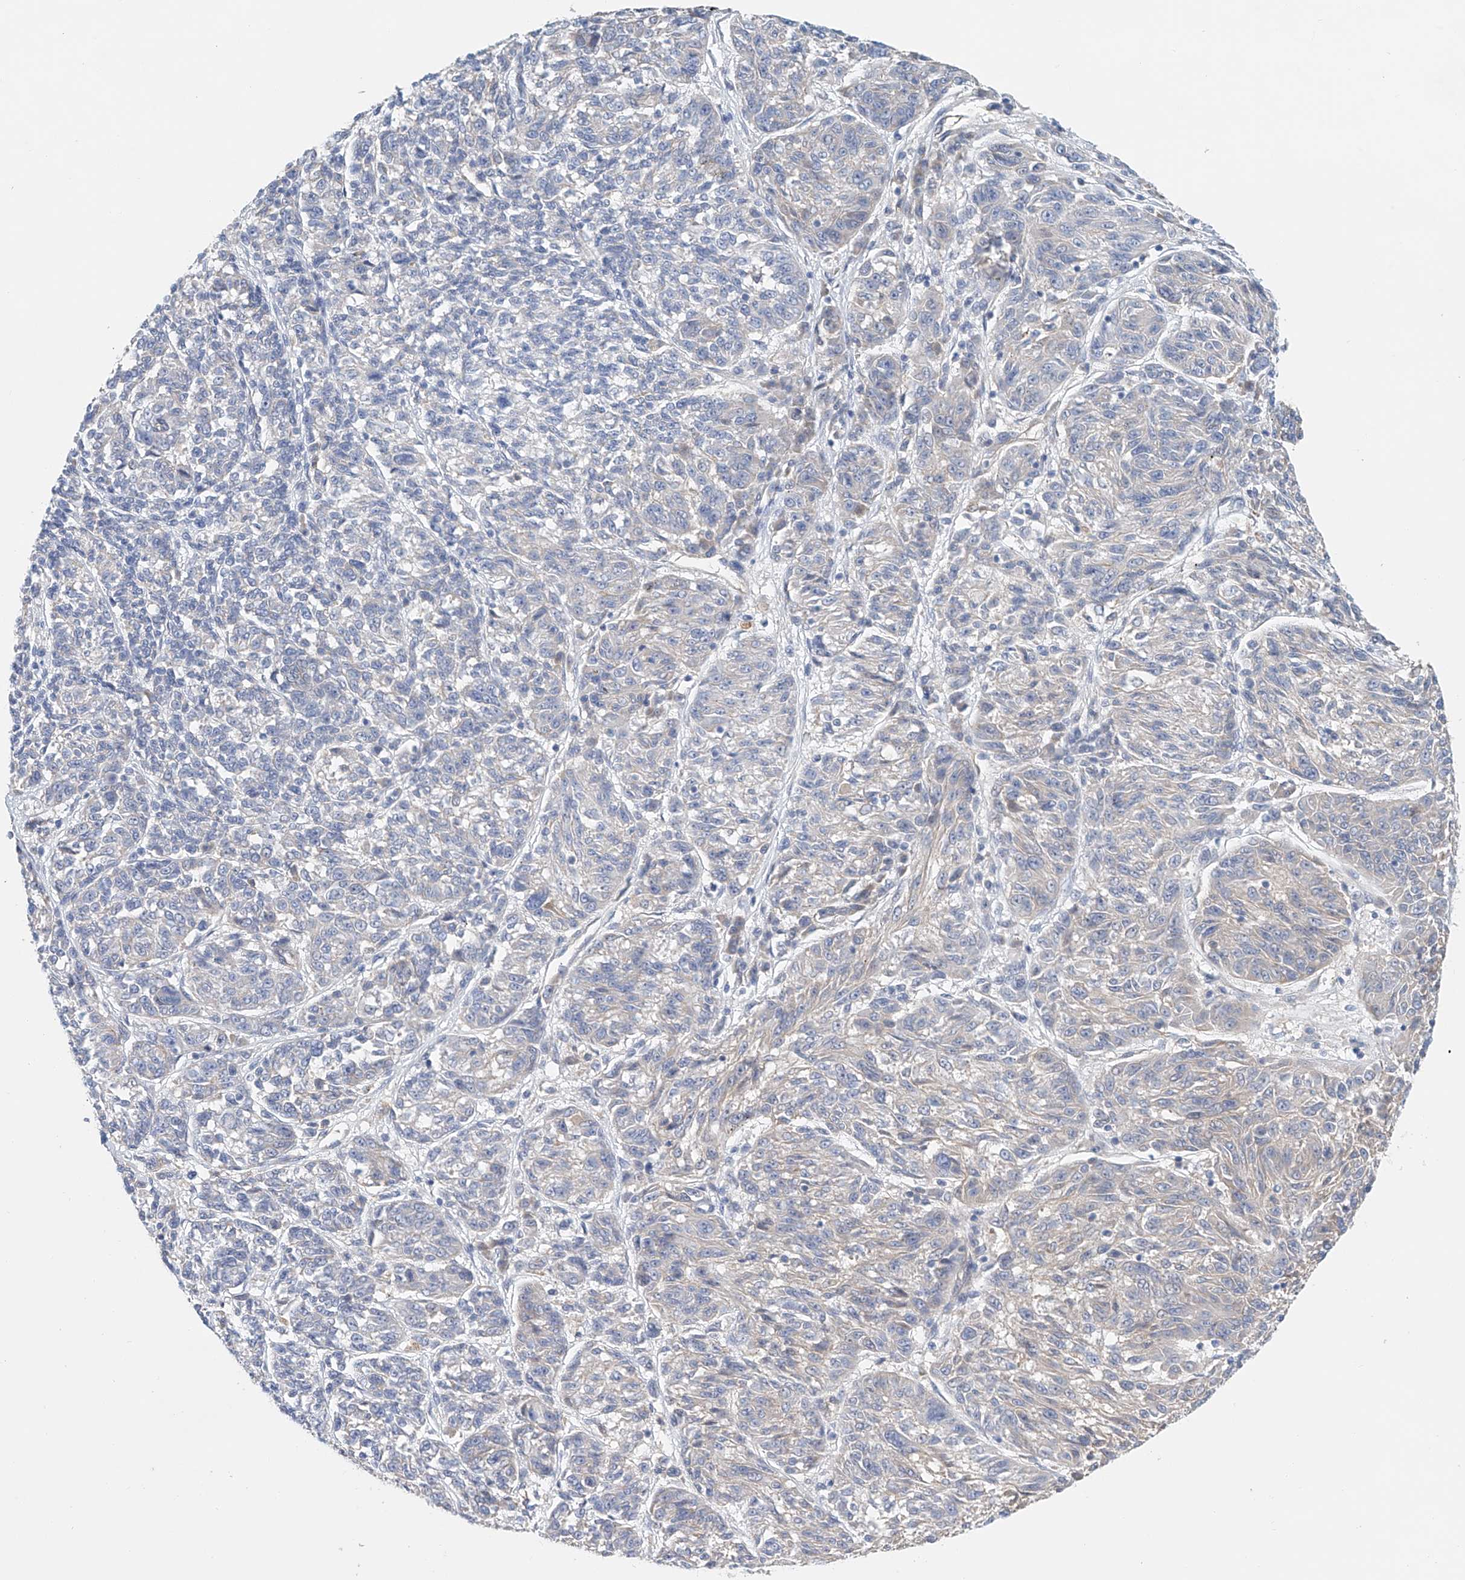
{"staining": {"intensity": "negative", "quantity": "none", "location": "none"}, "tissue": "melanoma", "cell_type": "Tumor cells", "image_type": "cancer", "snomed": [{"axis": "morphology", "description": "Malignant melanoma, NOS"}, {"axis": "topography", "description": "Skin"}], "caption": "This is an immunohistochemistry photomicrograph of melanoma. There is no expression in tumor cells.", "gene": "FRYL", "patient": {"sex": "male", "age": 53}}